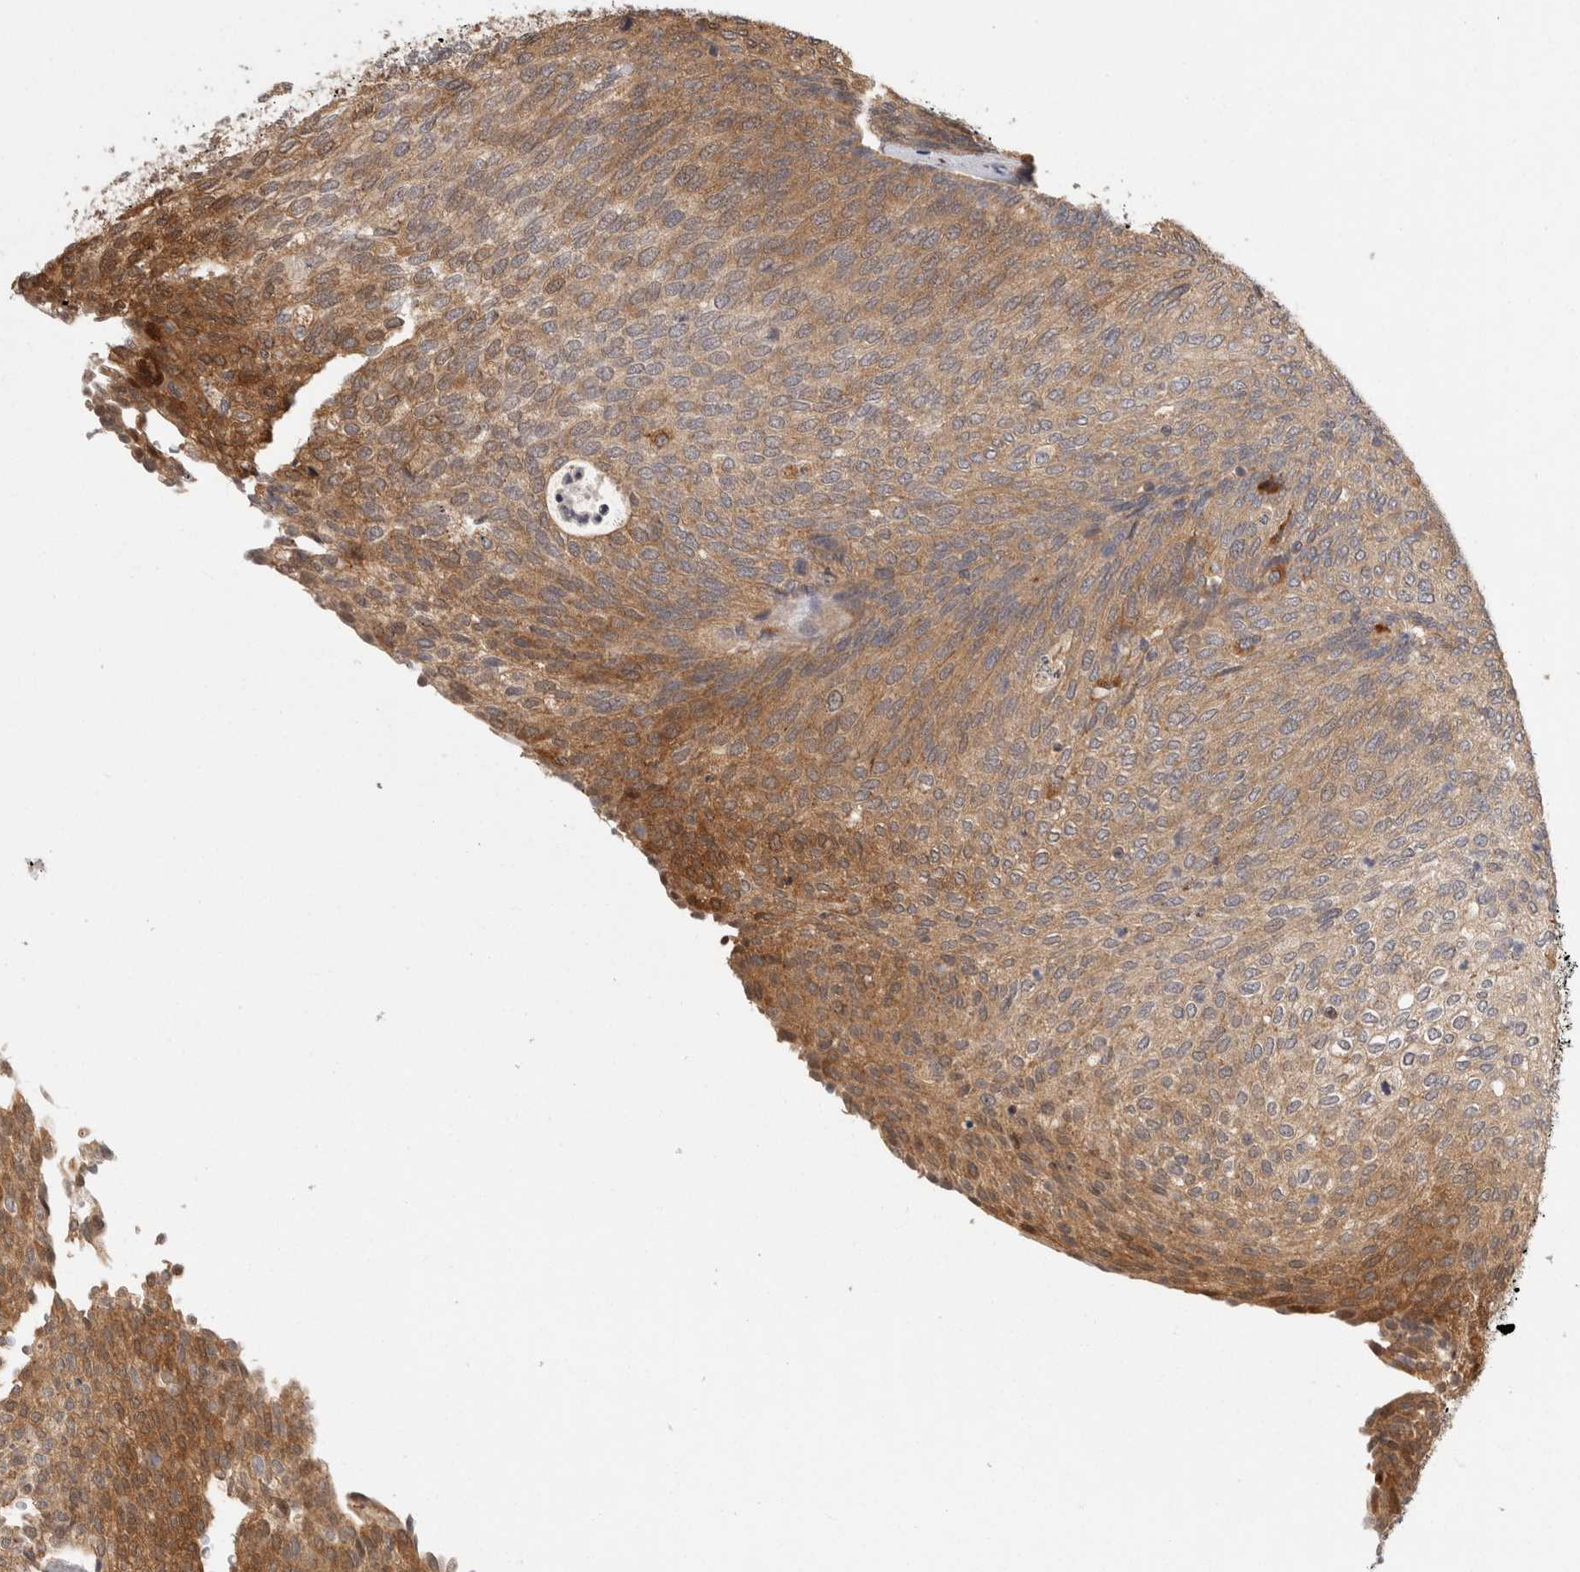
{"staining": {"intensity": "moderate", "quantity": "25%-75%", "location": "cytoplasmic/membranous"}, "tissue": "urothelial cancer", "cell_type": "Tumor cells", "image_type": "cancer", "snomed": [{"axis": "morphology", "description": "Urothelial carcinoma, Low grade"}, {"axis": "topography", "description": "Urinary bladder"}], "caption": "Immunohistochemistry (DAB) staining of low-grade urothelial carcinoma exhibits moderate cytoplasmic/membranous protein positivity in about 25%-75% of tumor cells. The staining was performed using DAB (3,3'-diaminobenzidine), with brown indicating positive protein expression. Nuclei are stained blue with hematoxylin.", "gene": "ACAT2", "patient": {"sex": "female", "age": 79}}